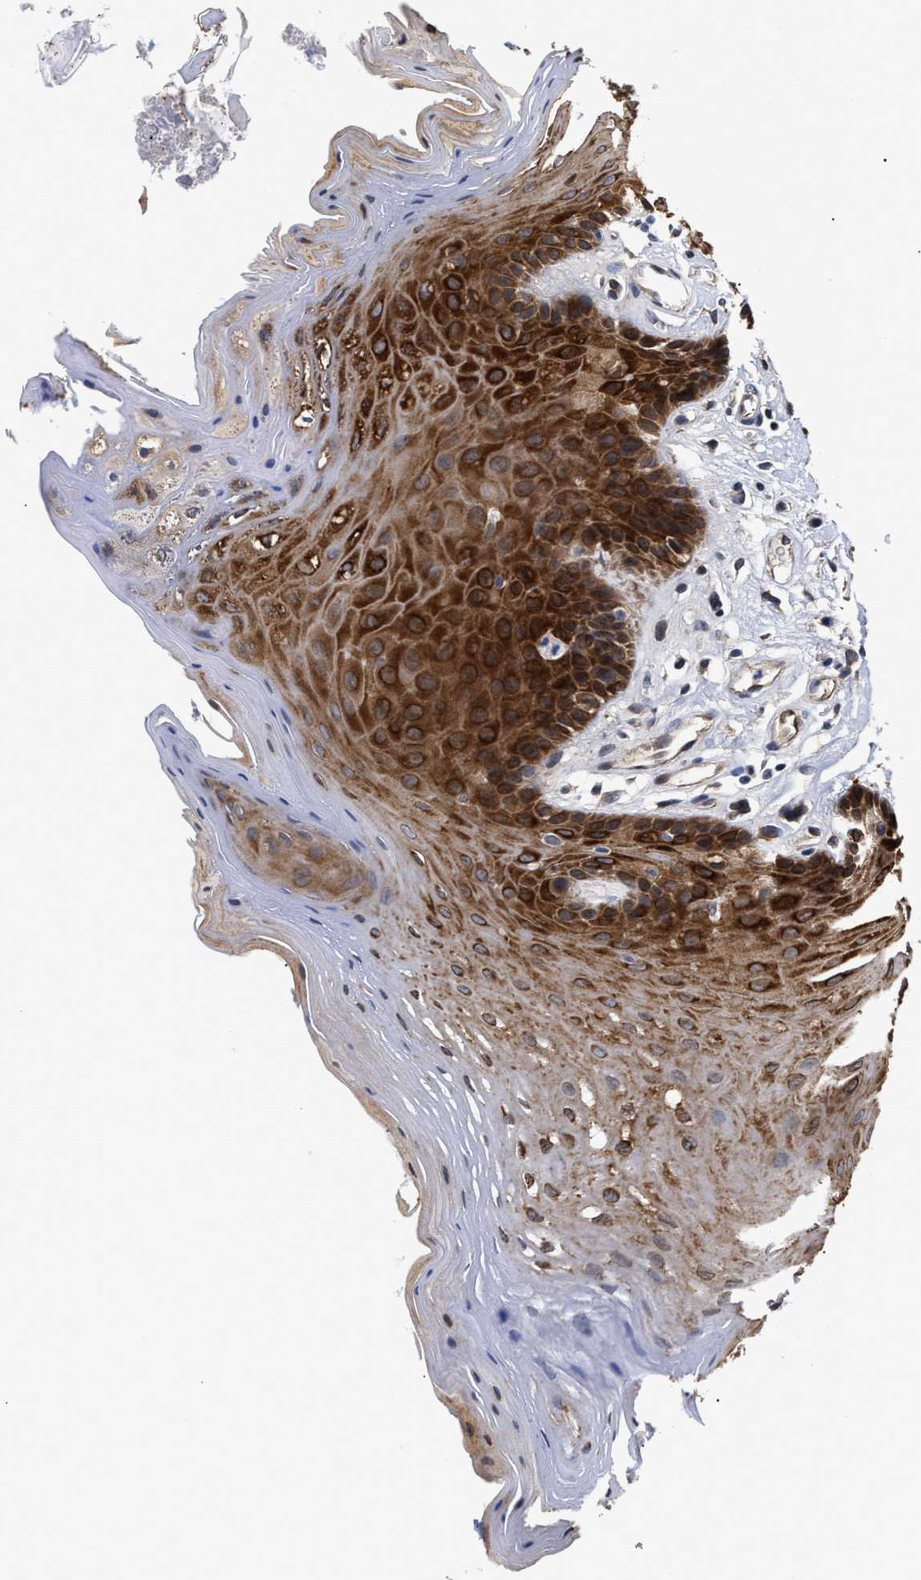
{"staining": {"intensity": "strong", "quantity": ">75%", "location": "cytoplasmic/membranous"}, "tissue": "oral mucosa", "cell_type": "Squamous epithelial cells", "image_type": "normal", "snomed": [{"axis": "morphology", "description": "Normal tissue, NOS"}, {"axis": "morphology", "description": "Squamous cell carcinoma, NOS"}, {"axis": "topography", "description": "Oral tissue"}, {"axis": "topography", "description": "Head-Neck"}], "caption": "The image shows a brown stain indicating the presence of a protein in the cytoplasmic/membranous of squamous epithelial cells in oral mucosa.", "gene": "AHNAK2", "patient": {"sex": "male", "age": 71}}